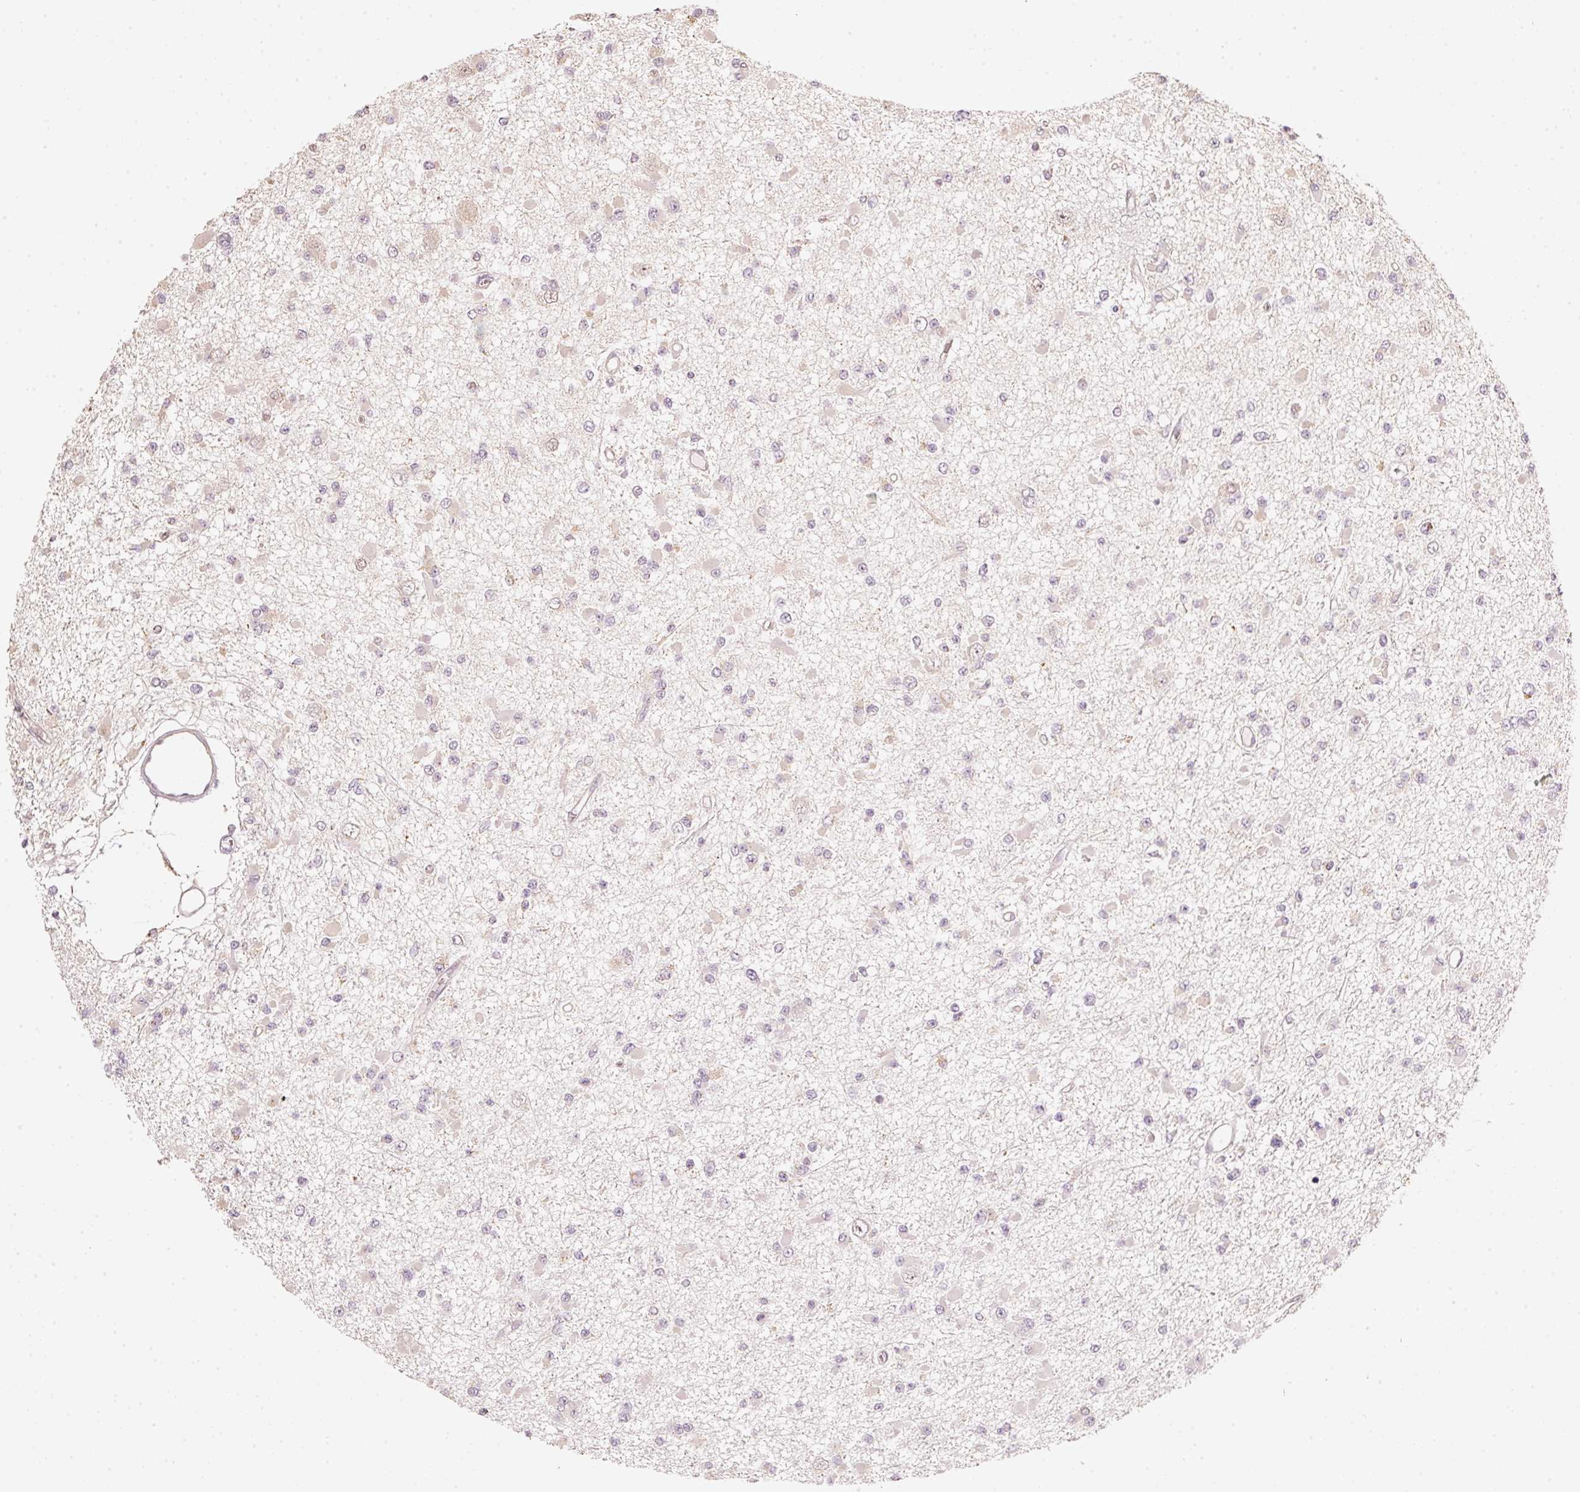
{"staining": {"intensity": "negative", "quantity": "none", "location": "none"}, "tissue": "glioma", "cell_type": "Tumor cells", "image_type": "cancer", "snomed": [{"axis": "morphology", "description": "Glioma, malignant, Low grade"}, {"axis": "topography", "description": "Brain"}], "caption": "An immunohistochemistry (IHC) histopathology image of glioma is shown. There is no staining in tumor cells of glioma.", "gene": "RAB35", "patient": {"sex": "female", "age": 22}}